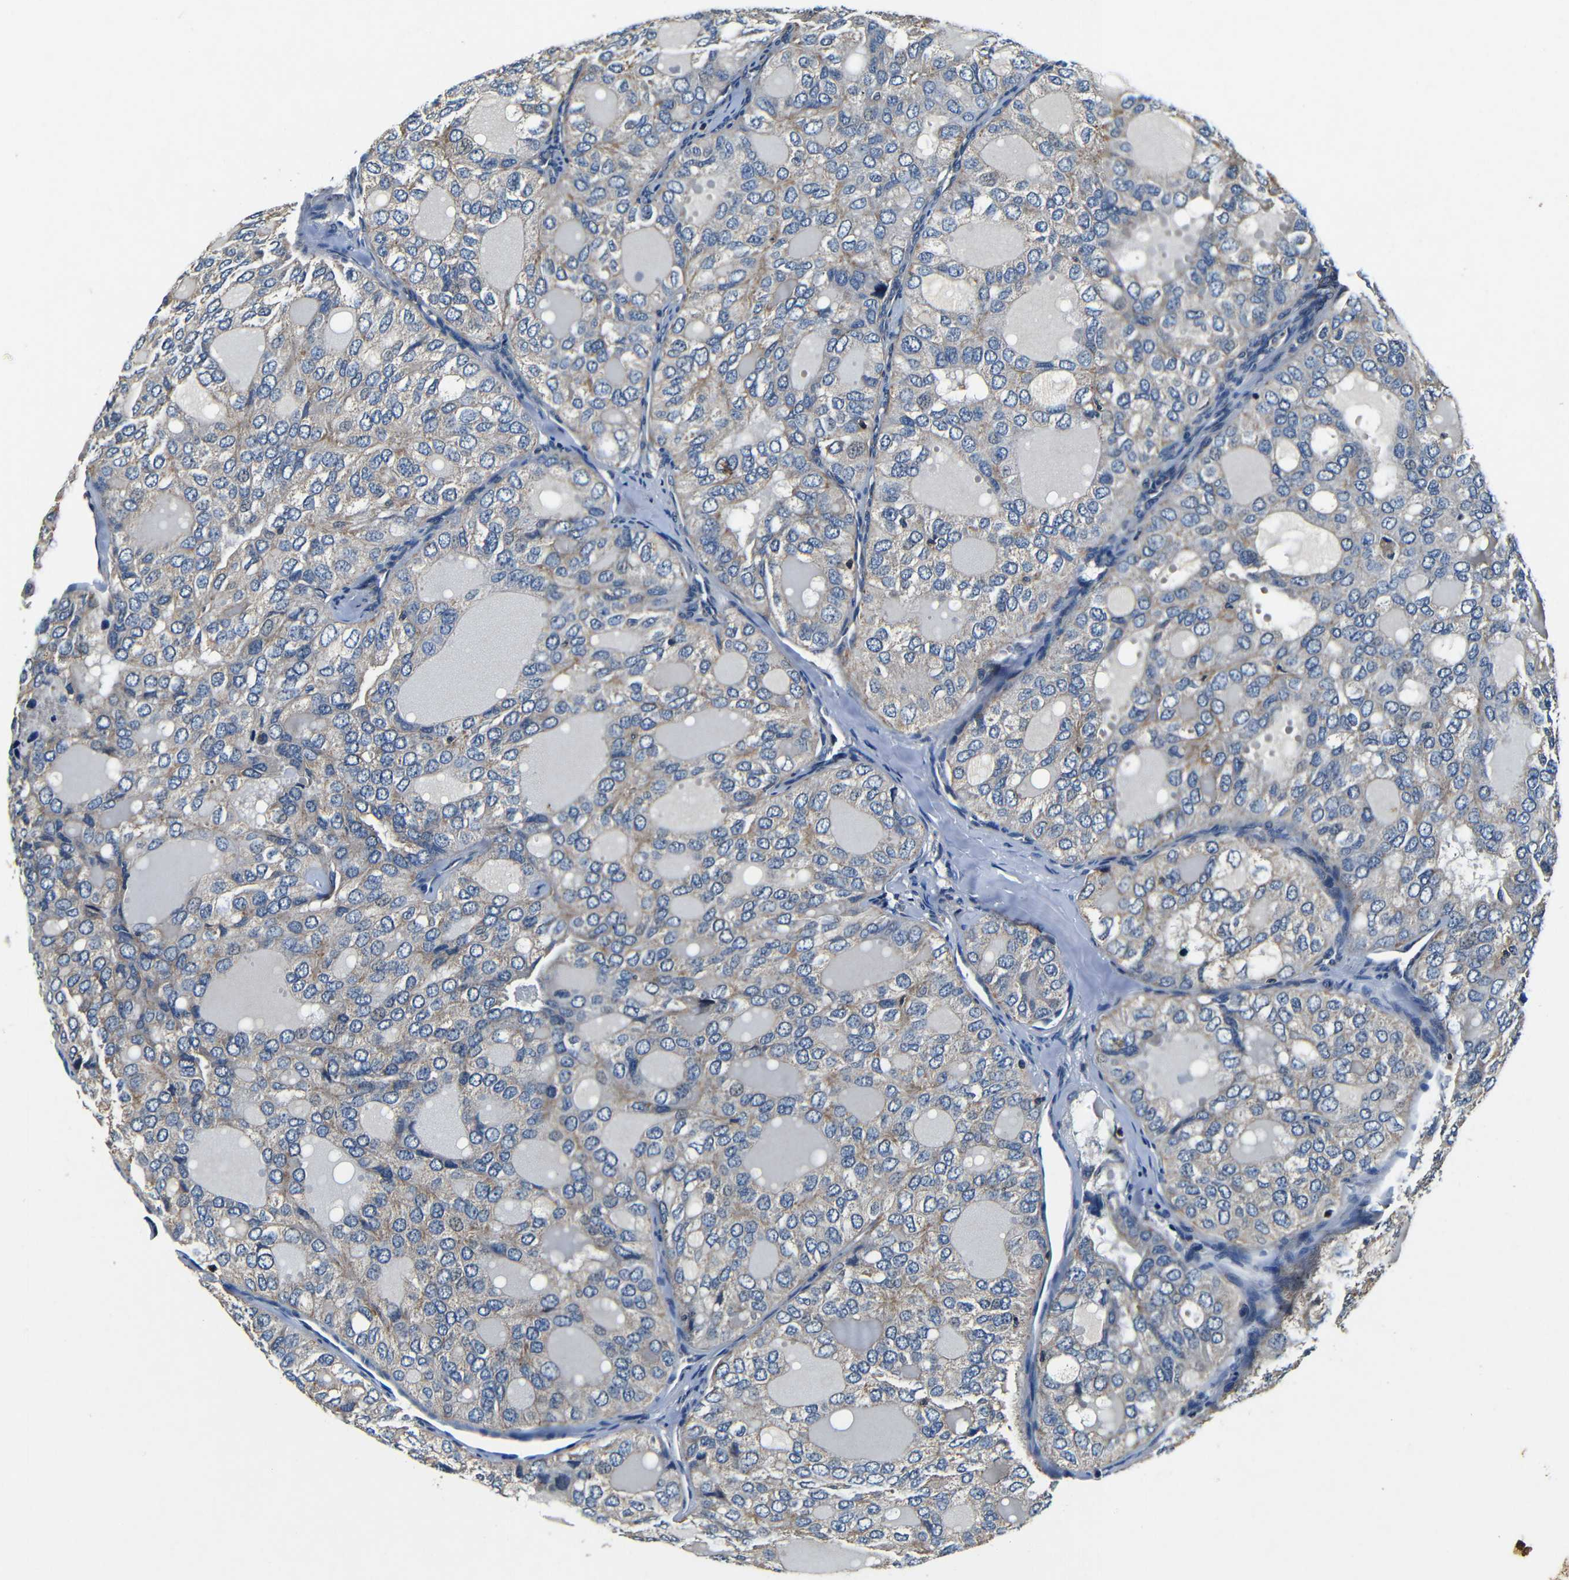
{"staining": {"intensity": "weak", "quantity": "<25%", "location": "cytoplasmic/membranous"}, "tissue": "thyroid cancer", "cell_type": "Tumor cells", "image_type": "cancer", "snomed": [{"axis": "morphology", "description": "Follicular adenoma carcinoma, NOS"}, {"axis": "topography", "description": "Thyroid gland"}], "caption": "Immunohistochemistry histopathology image of follicular adenoma carcinoma (thyroid) stained for a protein (brown), which shows no staining in tumor cells.", "gene": "MTX1", "patient": {"sex": "male", "age": 75}}